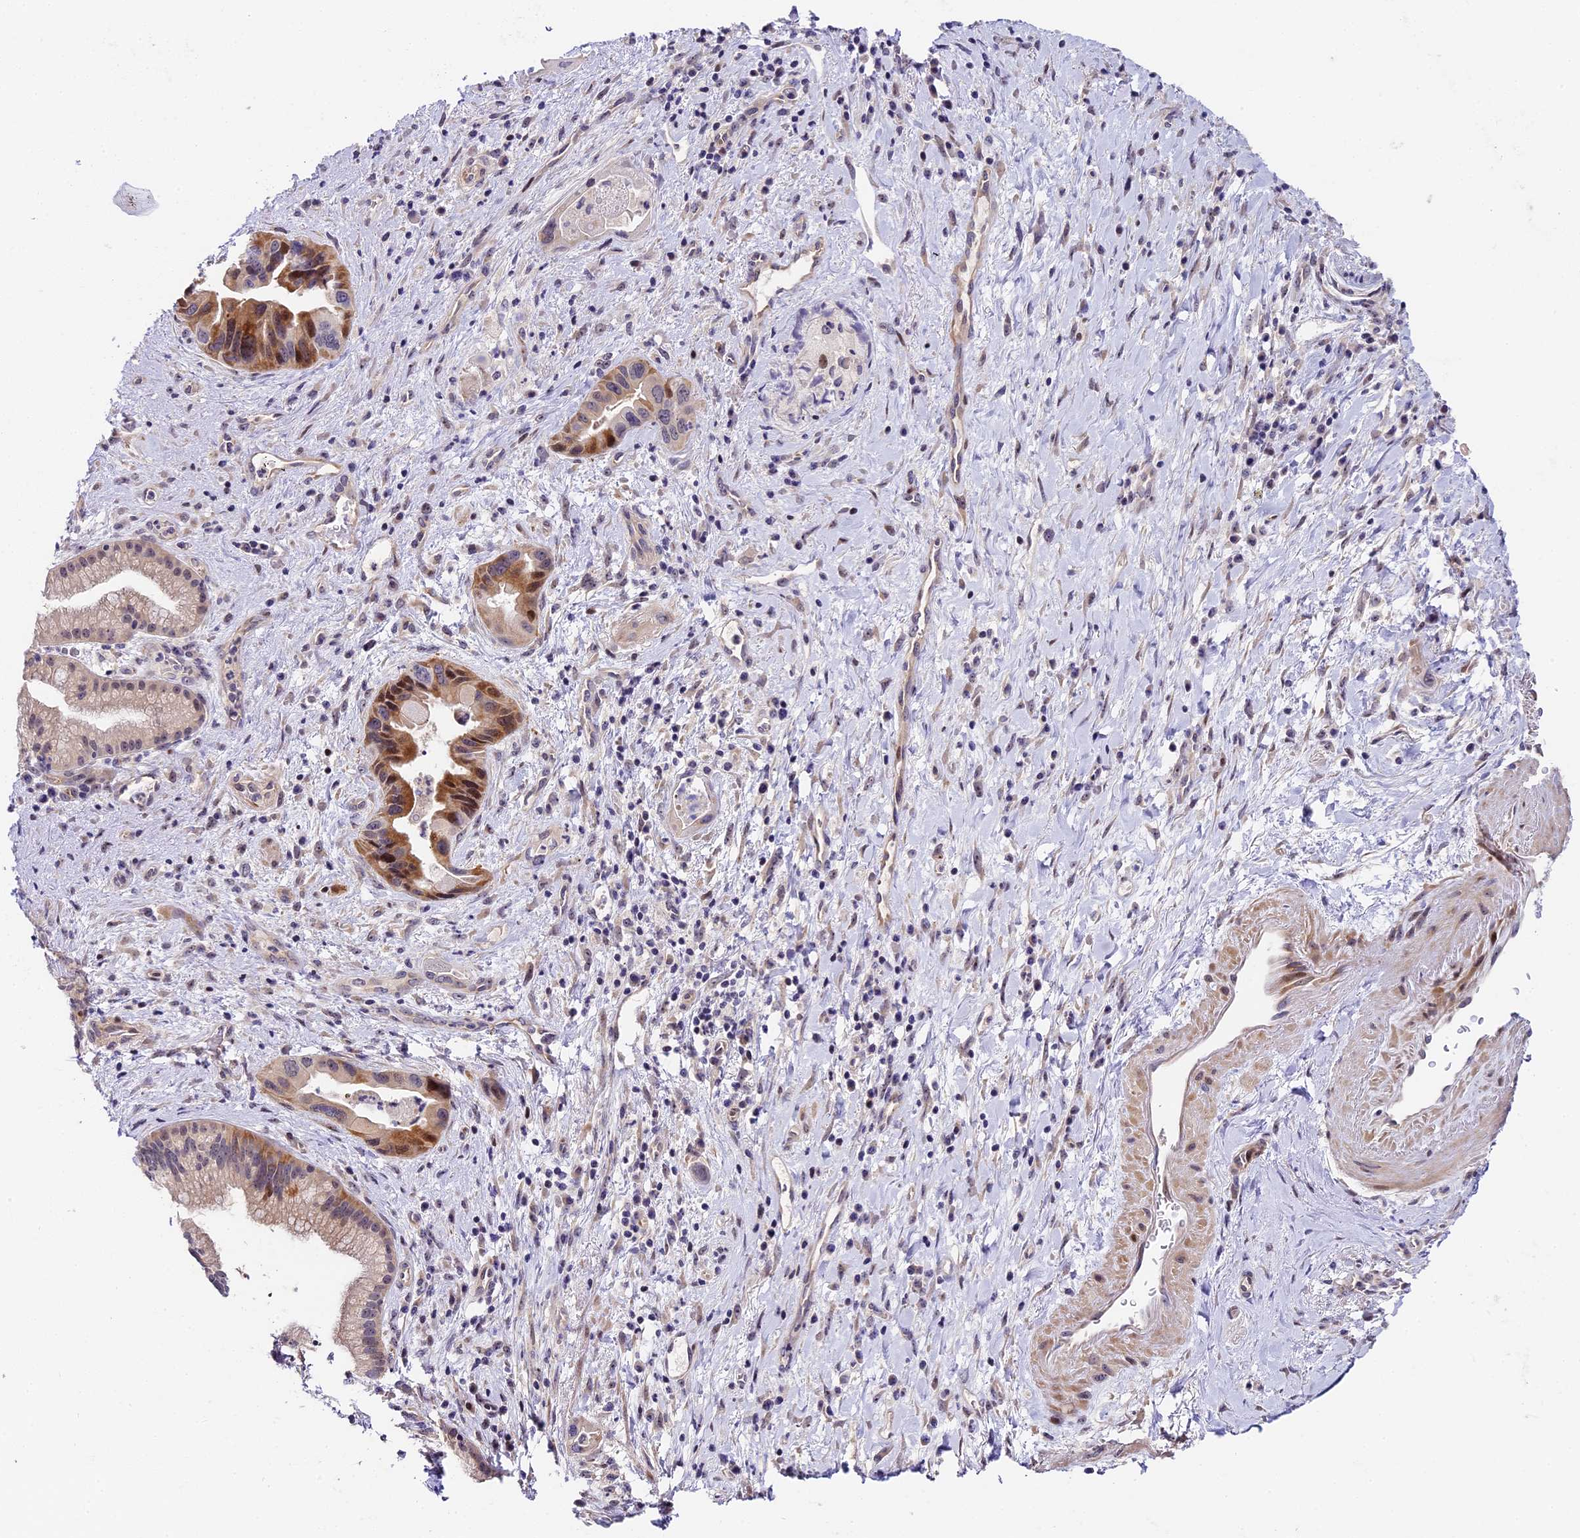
{"staining": {"intensity": "moderate", "quantity": "25%-75%", "location": "cytoplasmic/membranous,nuclear"}, "tissue": "pancreatic cancer", "cell_type": "Tumor cells", "image_type": "cancer", "snomed": [{"axis": "morphology", "description": "Adenocarcinoma, NOS"}, {"axis": "topography", "description": "Pancreas"}], "caption": "Human pancreatic cancer stained for a protein (brown) exhibits moderate cytoplasmic/membranous and nuclear positive staining in about 25%-75% of tumor cells.", "gene": "MIDN", "patient": {"sex": "female", "age": 77}}